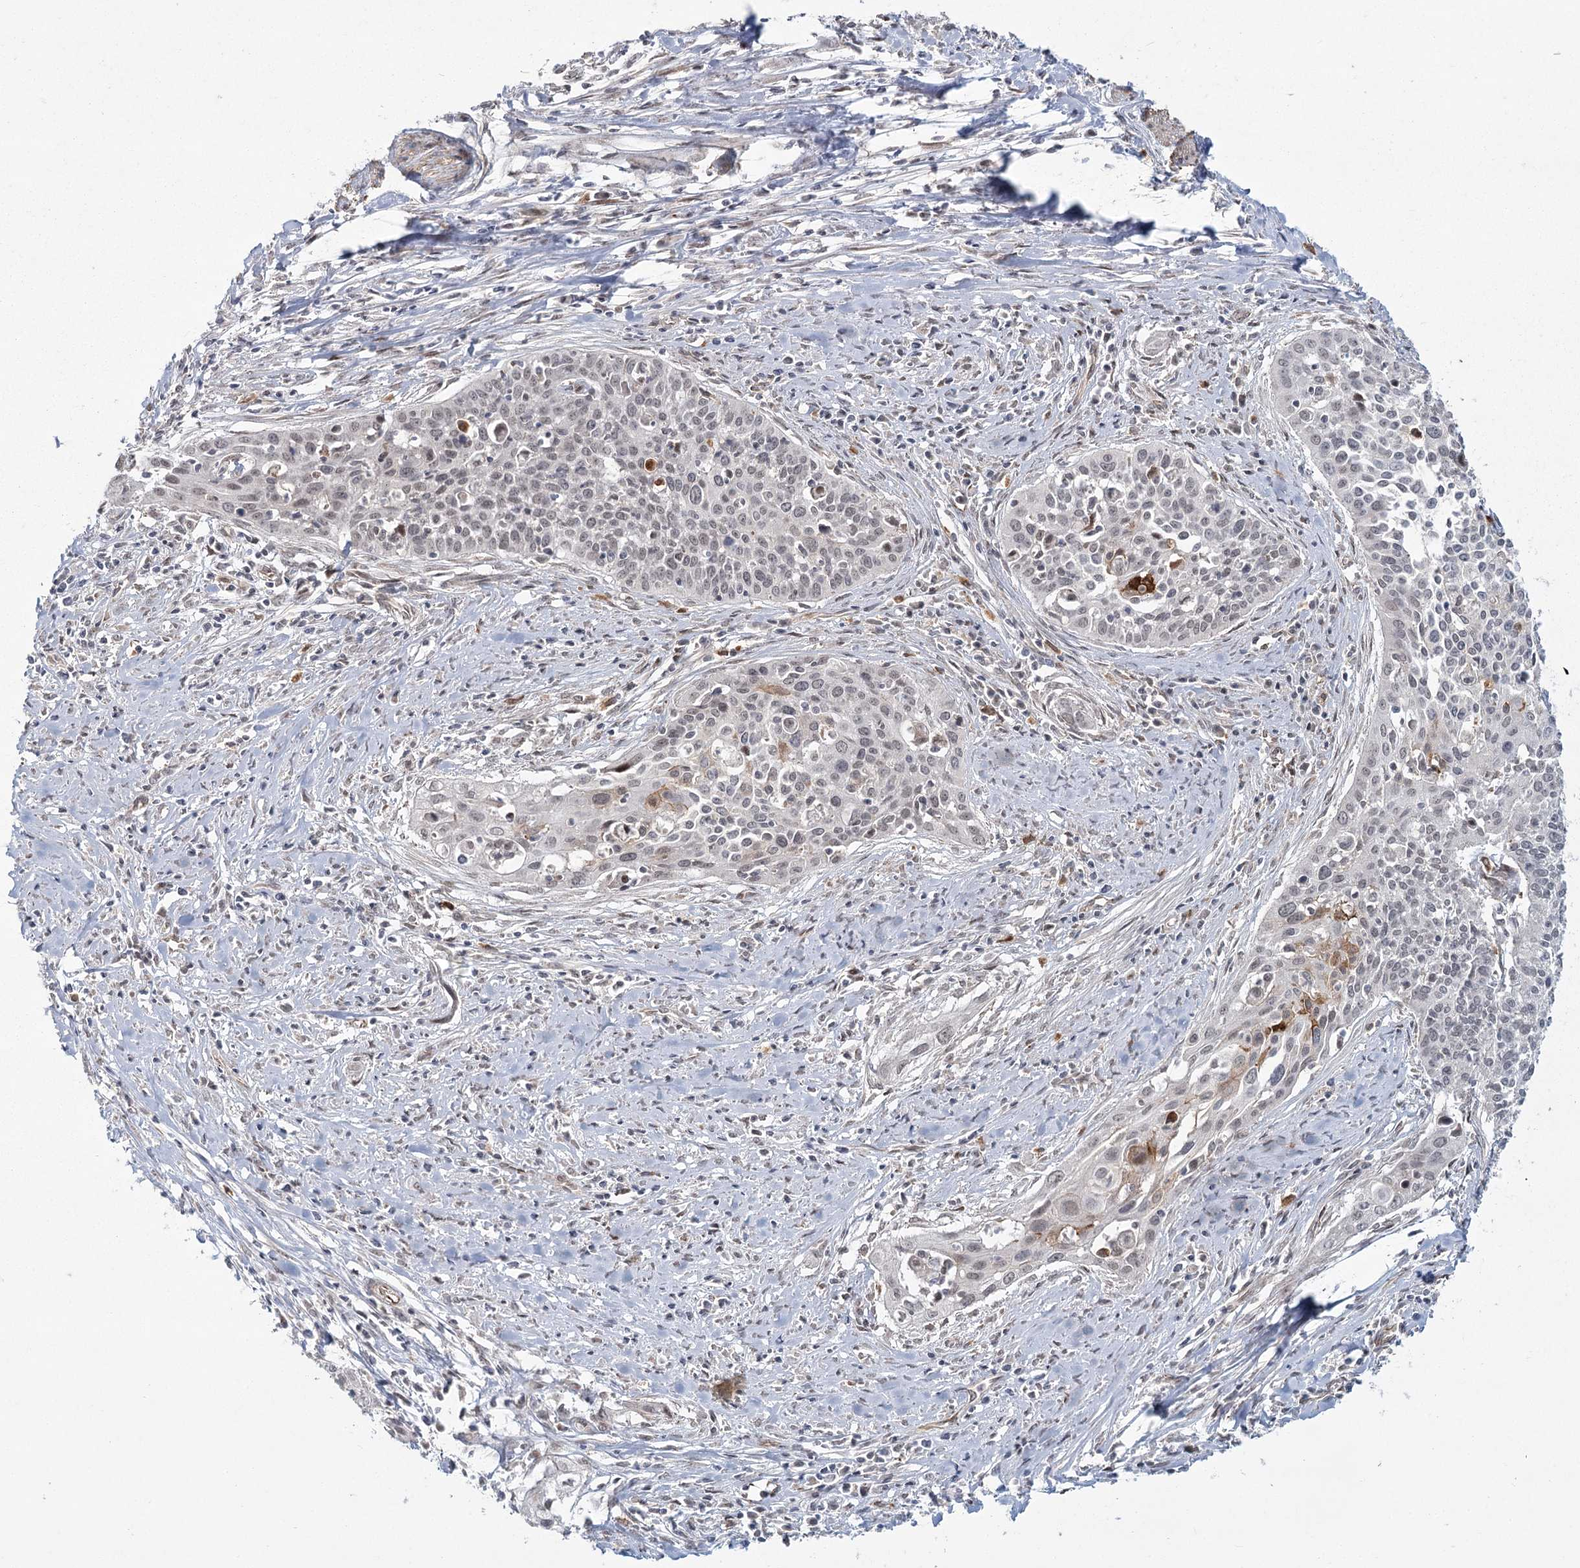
{"staining": {"intensity": "weak", "quantity": "<25%", "location": "cytoplasmic/membranous,nuclear"}, "tissue": "cervical cancer", "cell_type": "Tumor cells", "image_type": "cancer", "snomed": [{"axis": "morphology", "description": "Squamous cell carcinoma, NOS"}, {"axis": "topography", "description": "Cervix"}], "caption": "The micrograph exhibits no staining of tumor cells in cervical cancer. (IHC, brightfield microscopy, high magnification).", "gene": "AP2M1", "patient": {"sex": "female", "age": 34}}